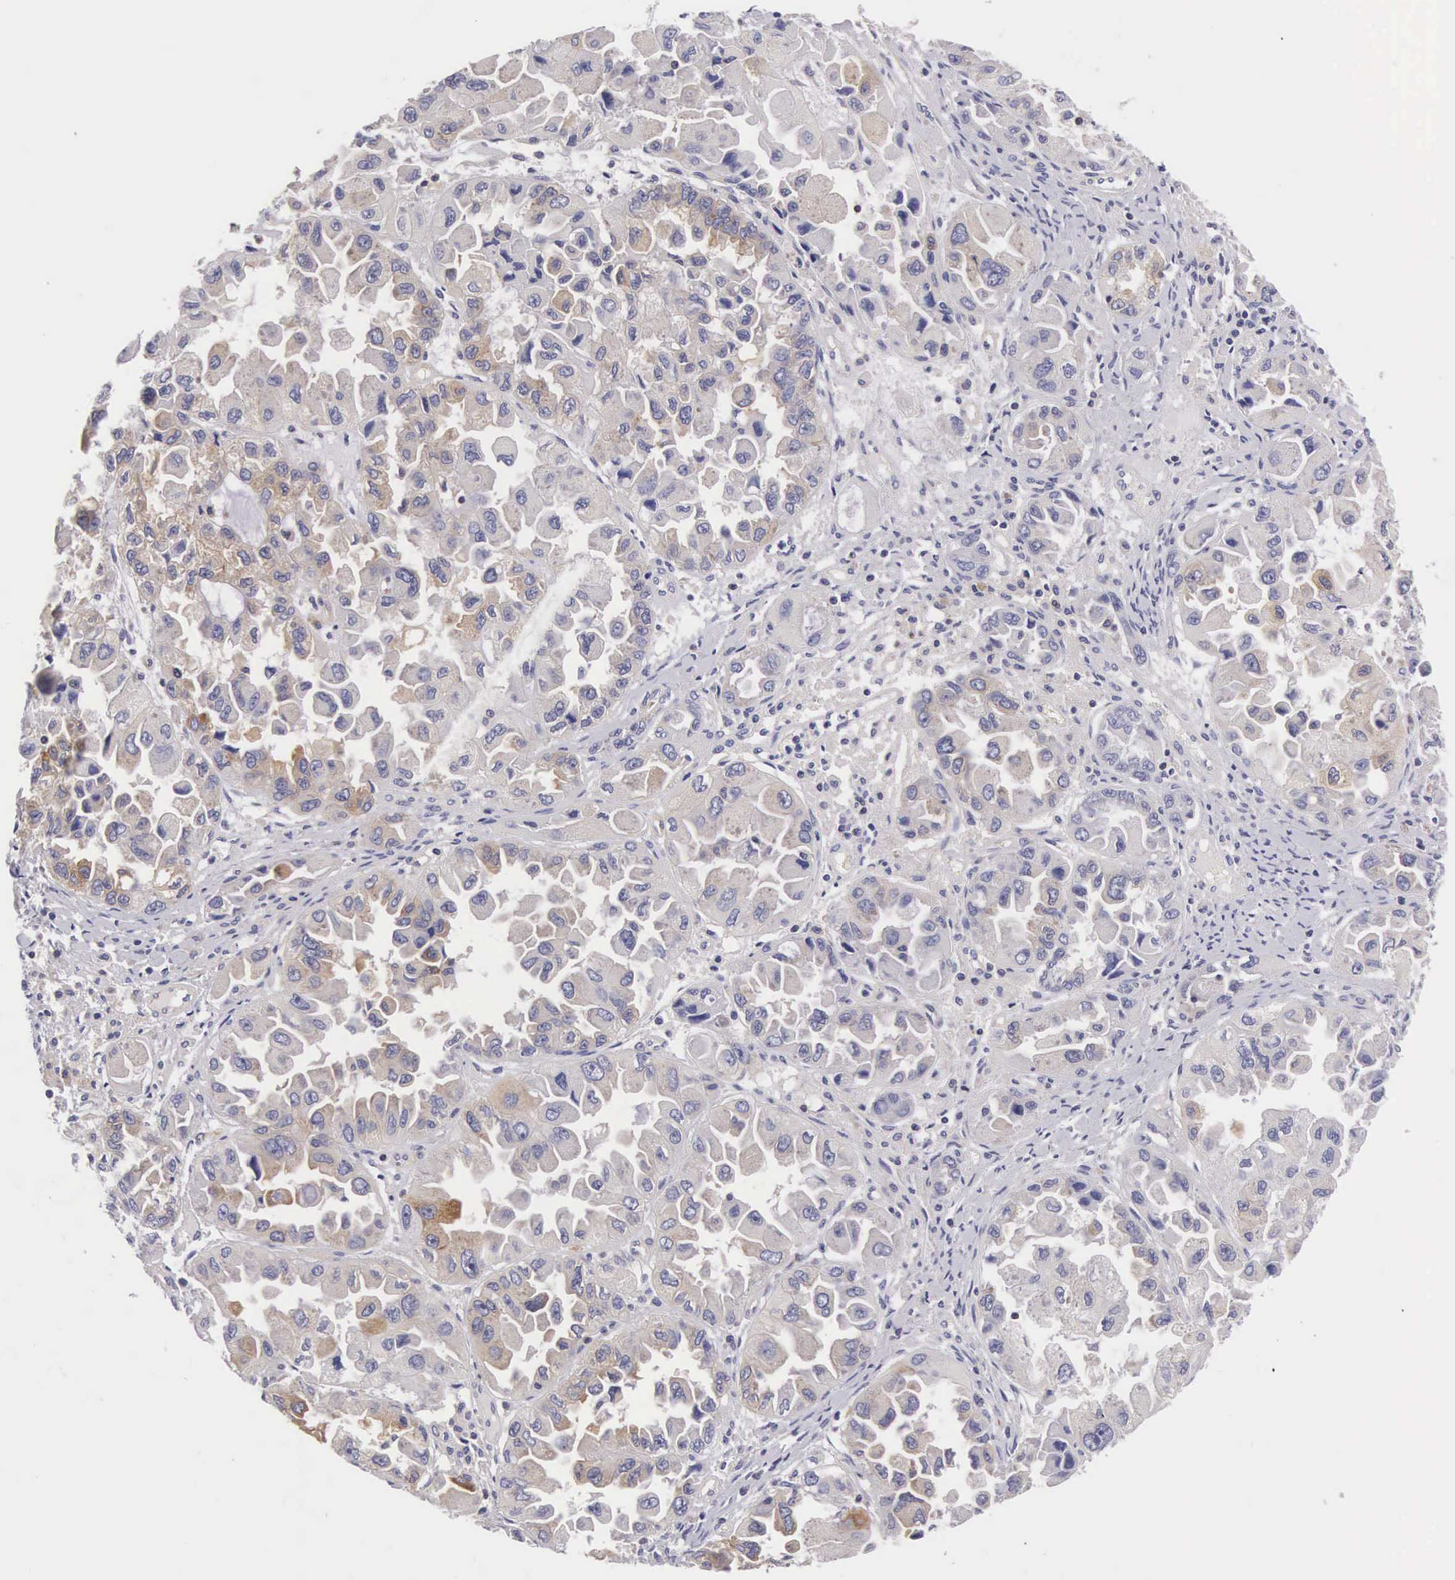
{"staining": {"intensity": "weak", "quantity": "25%-75%", "location": "cytoplasmic/membranous"}, "tissue": "ovarian cancer", "cell_type": "Tumor cells", "image_type": "cancer", "snomed": [{"axis": "morphology", "description": "Cystadenocarcinoma, serous, NOS"}, {"axis": "topography", "description": "Ovary"}], "caption": "Immunohistochemical staining of human ovarian cancer (serous cystadenocarcinoma) shows low levels of weak cytoplasmic/membranous protein staining in approximately 25%-75% of tumor cells. The staining was performed using DAB (3,3'-diaminobenzidine) to visualize the protein expression in brown, while the nuclei were stained in blue with hematoxylin (Magnification: 20x).", "gene": "OSBPL3", "patient": {"sex": "female", "age": 84}}